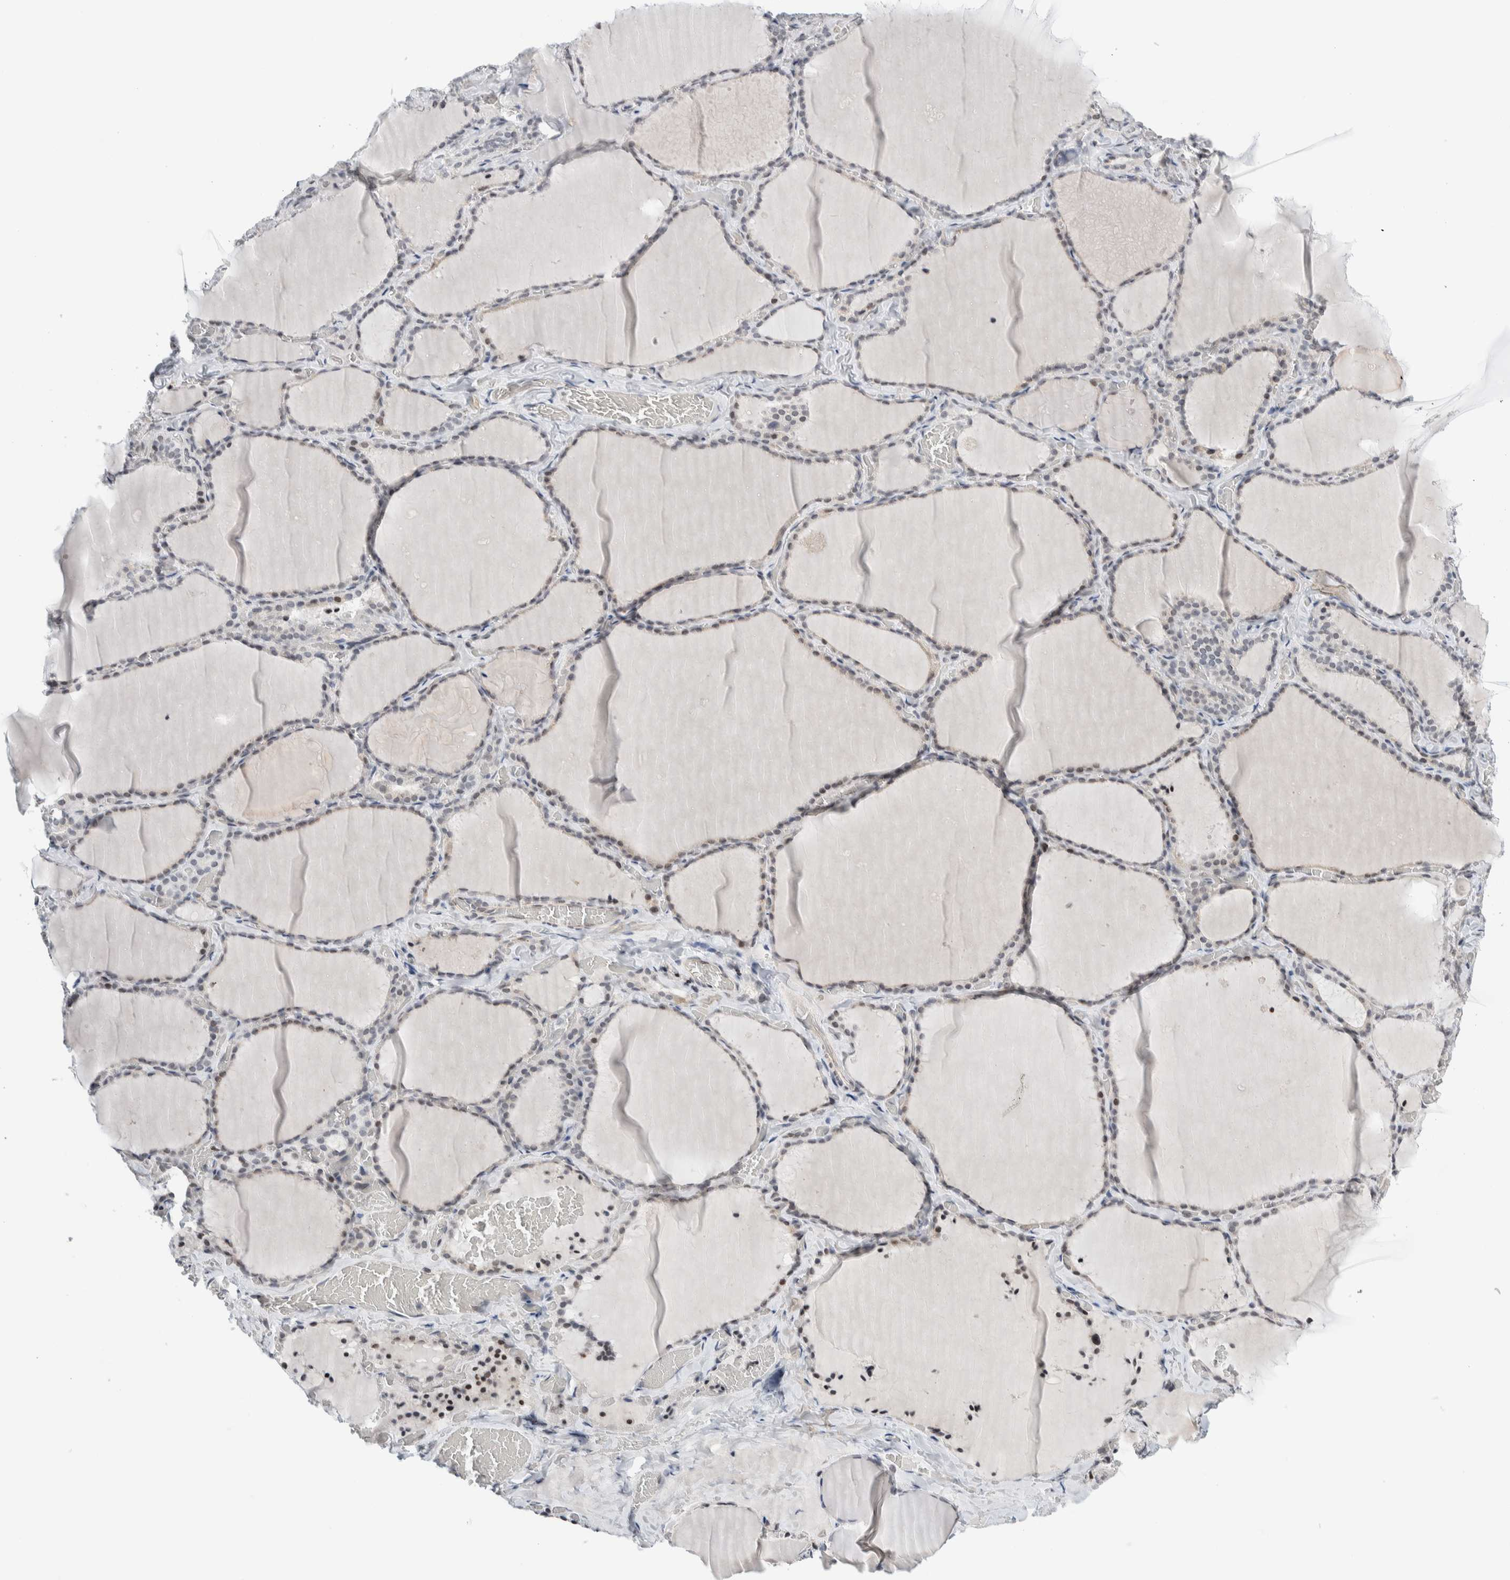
{"staining": {"intensity": "negative", "quantity": "none", "location": "none"}, "tissue": "thyroid gland", "cell_type": "Glandular cells", "image_type": "normal", "snomed": [{"axis": "morphology", "description": "Normal tissue, NOS"}, {"axis": "topography", "description": "Thyroid gland"}], "caption": "IHC image of benign thyroid gland stained for a protein (brown), which demonstrates no expression in glandular cells.", "gene": "NEUROD1", "patient": {"sex": "female", "age": 22}}